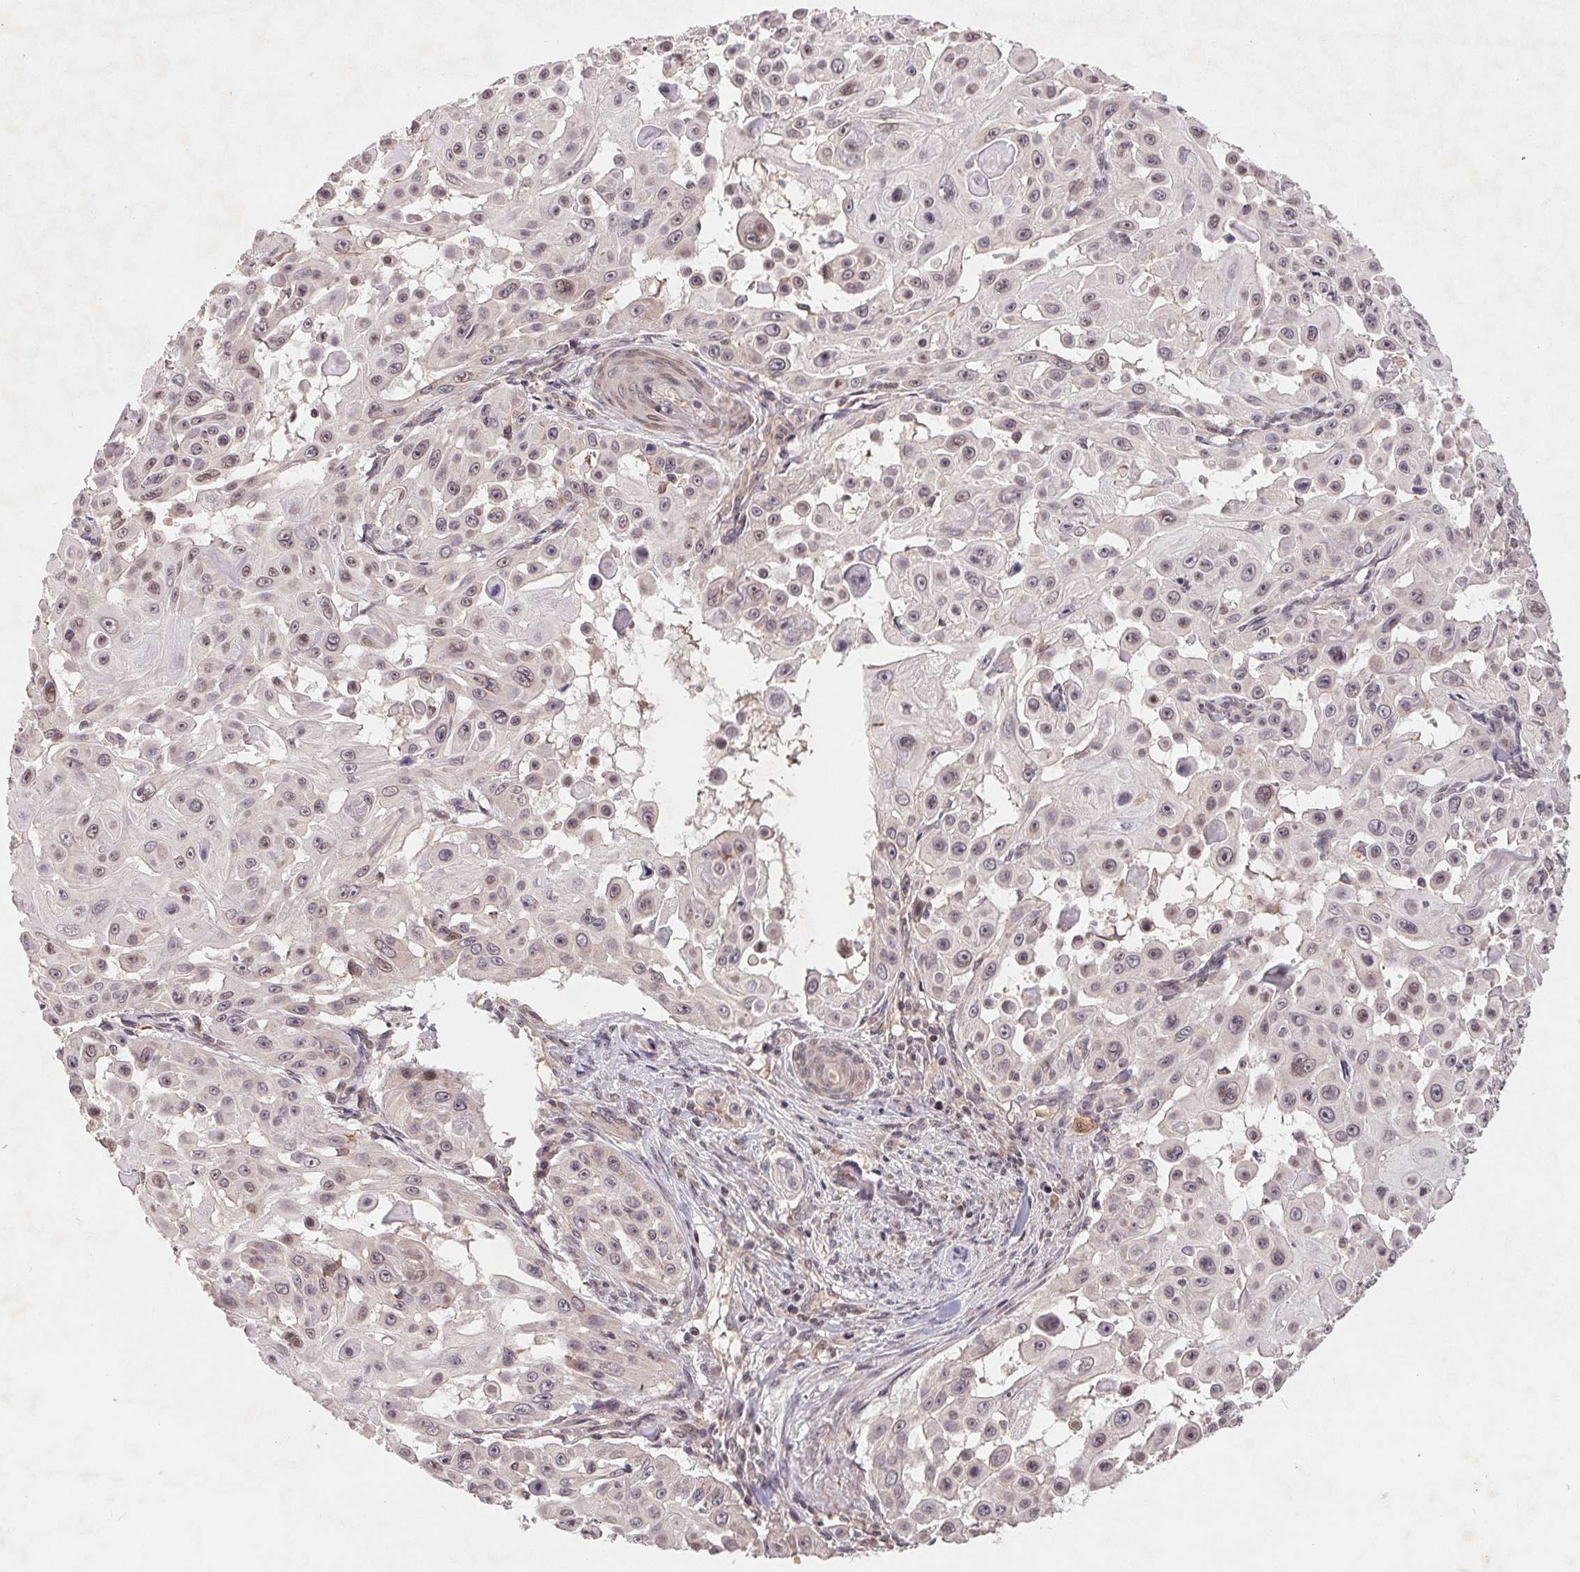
{"staining": {"intensity": "weak", "quantity": "25%-75%", "location": "nuclear"}, "tissue": "skin cancer", "cell_type": "Tumor cells", "image_type": "cancer", "snomed": [{"axis": "morphology", "description": "Squamous cell carcinoma, NOS"}, {"axis": "topography", "description": "Skin"}], "caption": "Squamous cell carcinoma (skin) was stained to show a protein in brown. There is low levels of weak nuclear staining in about 25%-75% of tumor cells.", "gene": "HMGN3", "patient": {"sex": "male", "age": 91}}